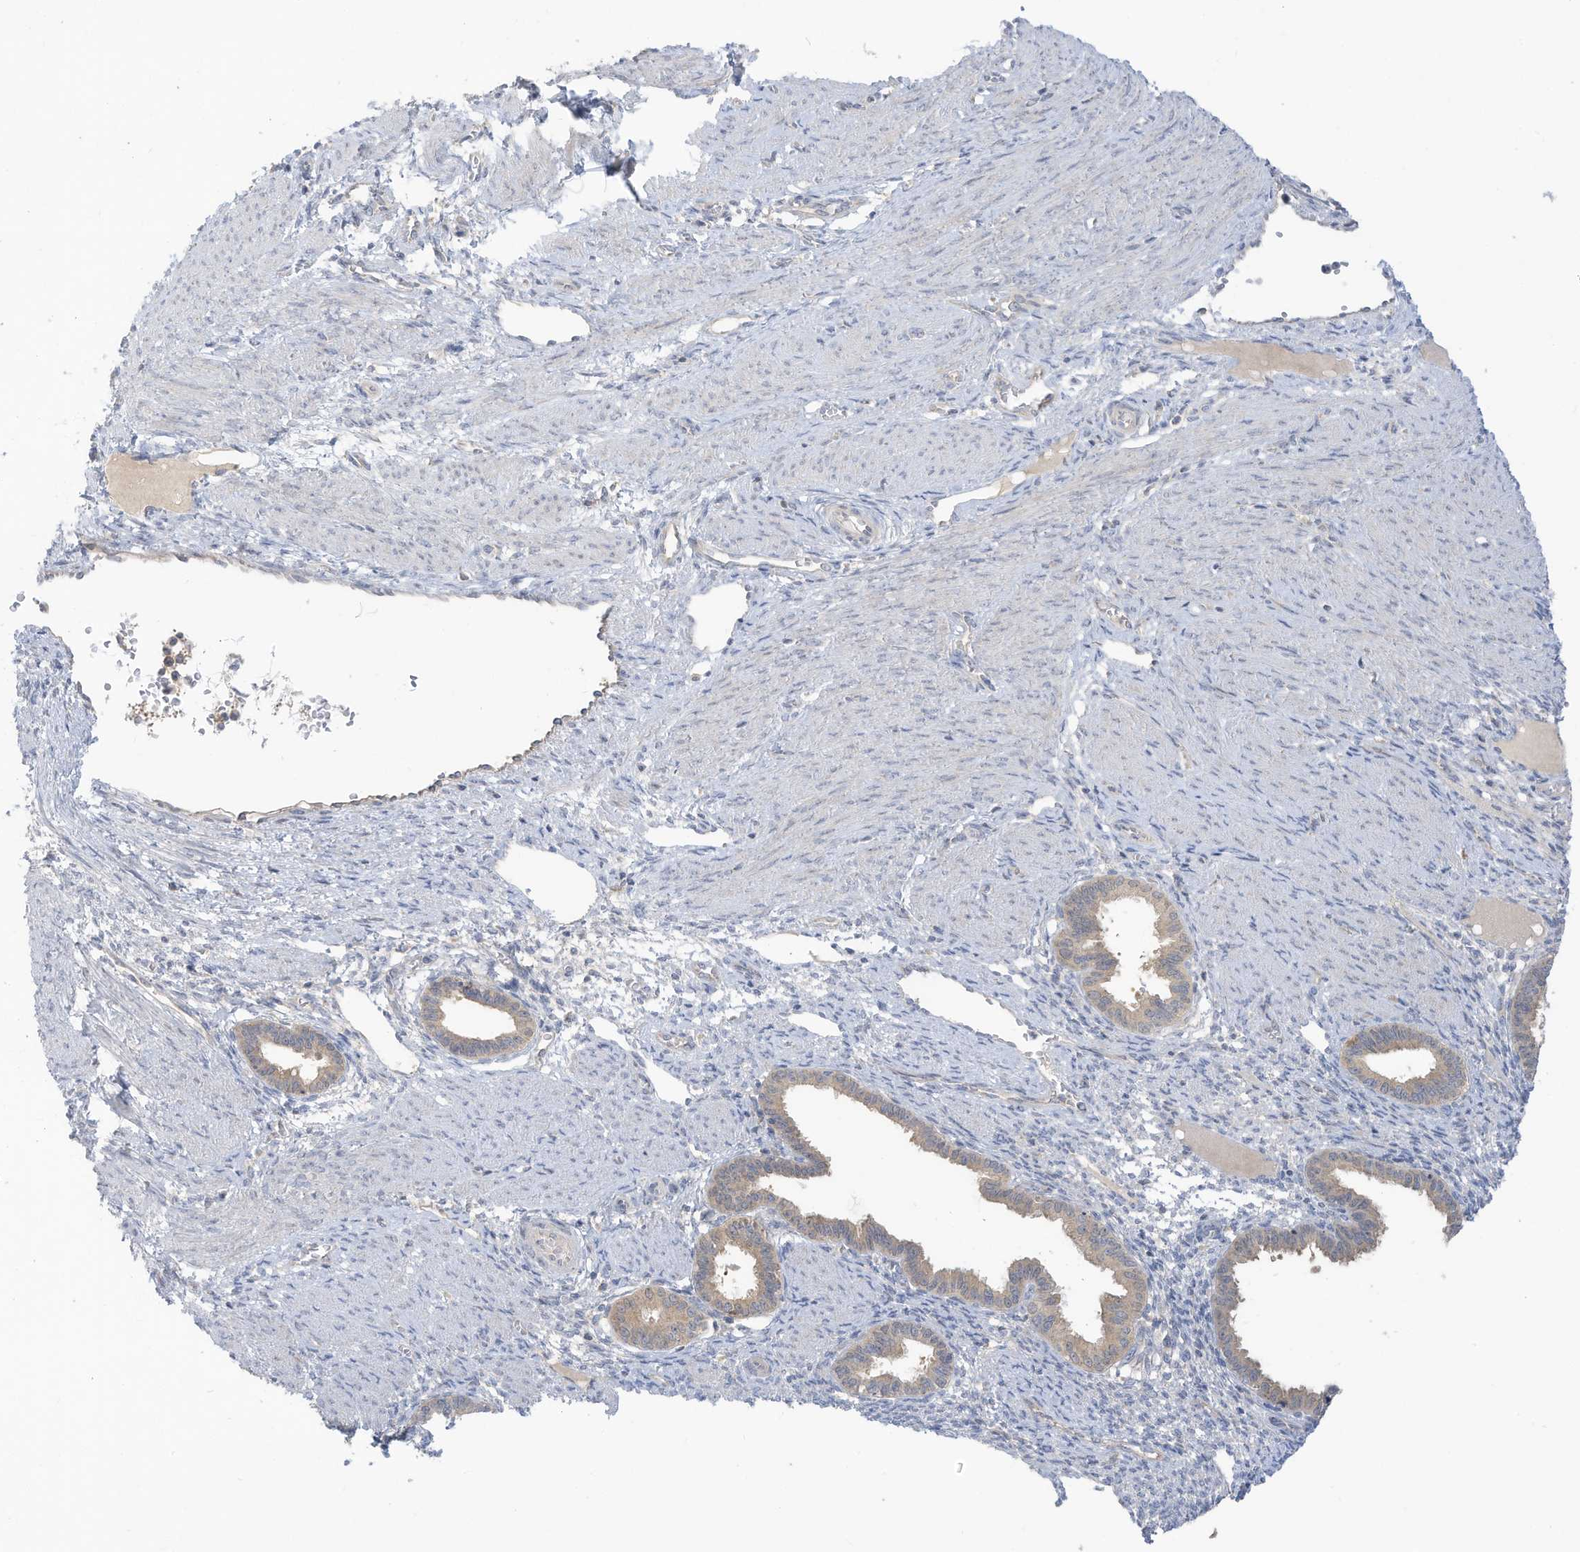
{"staining": {"intensity": "negative", "quantity": "none", "location": "none"}, "tissue": "endometrium", "cell_type": "Cells in endometrial stroma", "image_type": "normal", "snomed": [{"axis": "morphology", "description": "Normal tissue, NOS"}, {"axis": "topography", "description": "Endometrium"}], "caption": "Photomicrograph shows no significant protein expression in cells in endometrial stroma of benign endometrium.", "gene": "LRRN2", "patient": {"sex": "female", "age": 33}}